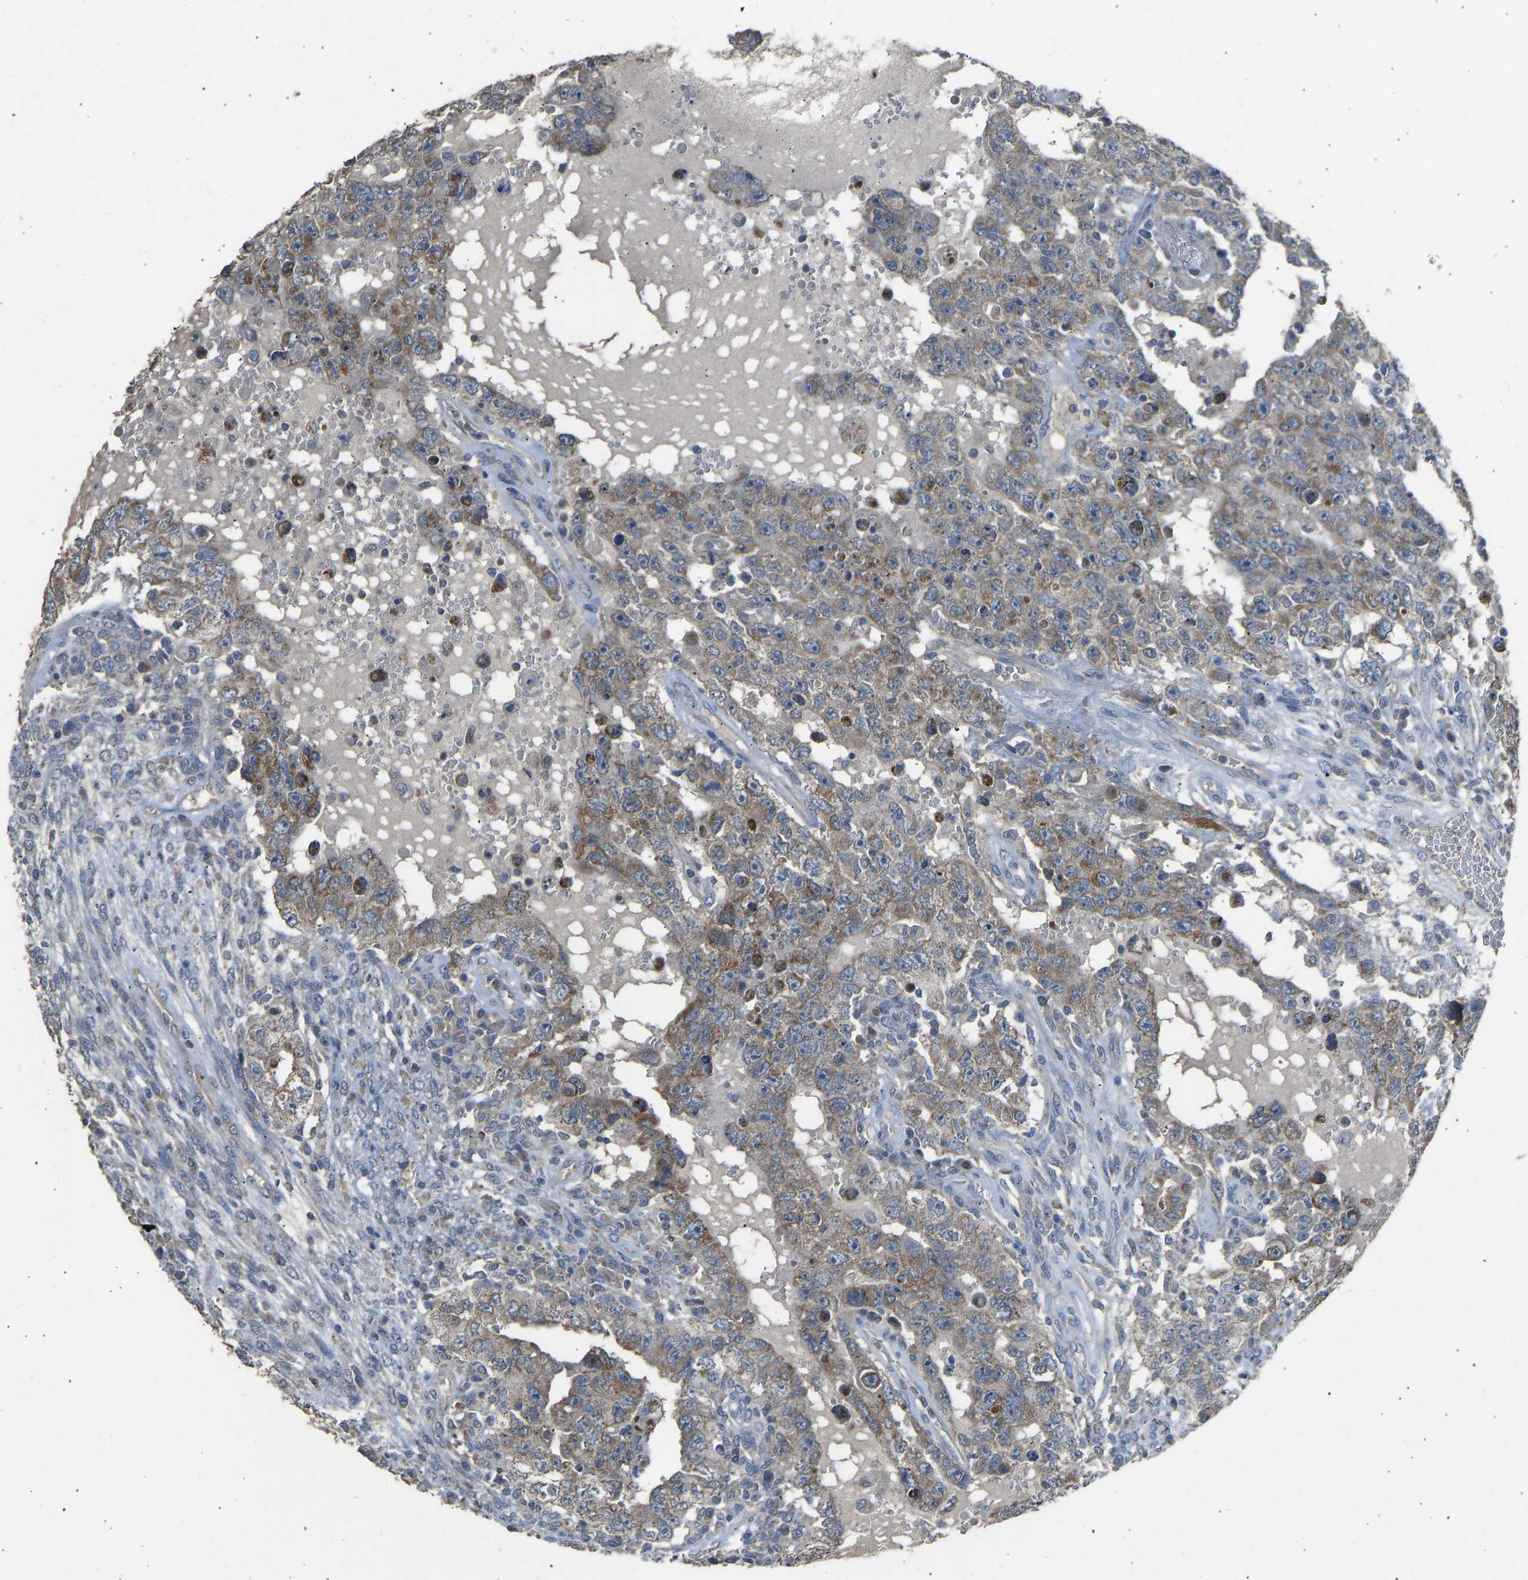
{"staining": {"intensity": "moderate", "quantity": ">75%", "location": "cytoplasmic/membranous"}, "tissue": "testis cancer", "cell_type": "Tumor cells", "image_type": "cancer", "snomed": [{"axis": "morphology", "description": "Carcinoma, Embryonal, NOS"}, {"axis": "topography", "description": "Testis"}], "caption": "High-magnification brightfield microscopy of testis embryonal carcinoma stained with DAB (brown) and counterstained with hematoxylin (blue). tumor cells exhibit moderate cytoplasmic/membranous positivity is appreciated in approximately>75% of cells.", "gene": "TGFBR3", "patient": {"sex": "male", "age": 26}}